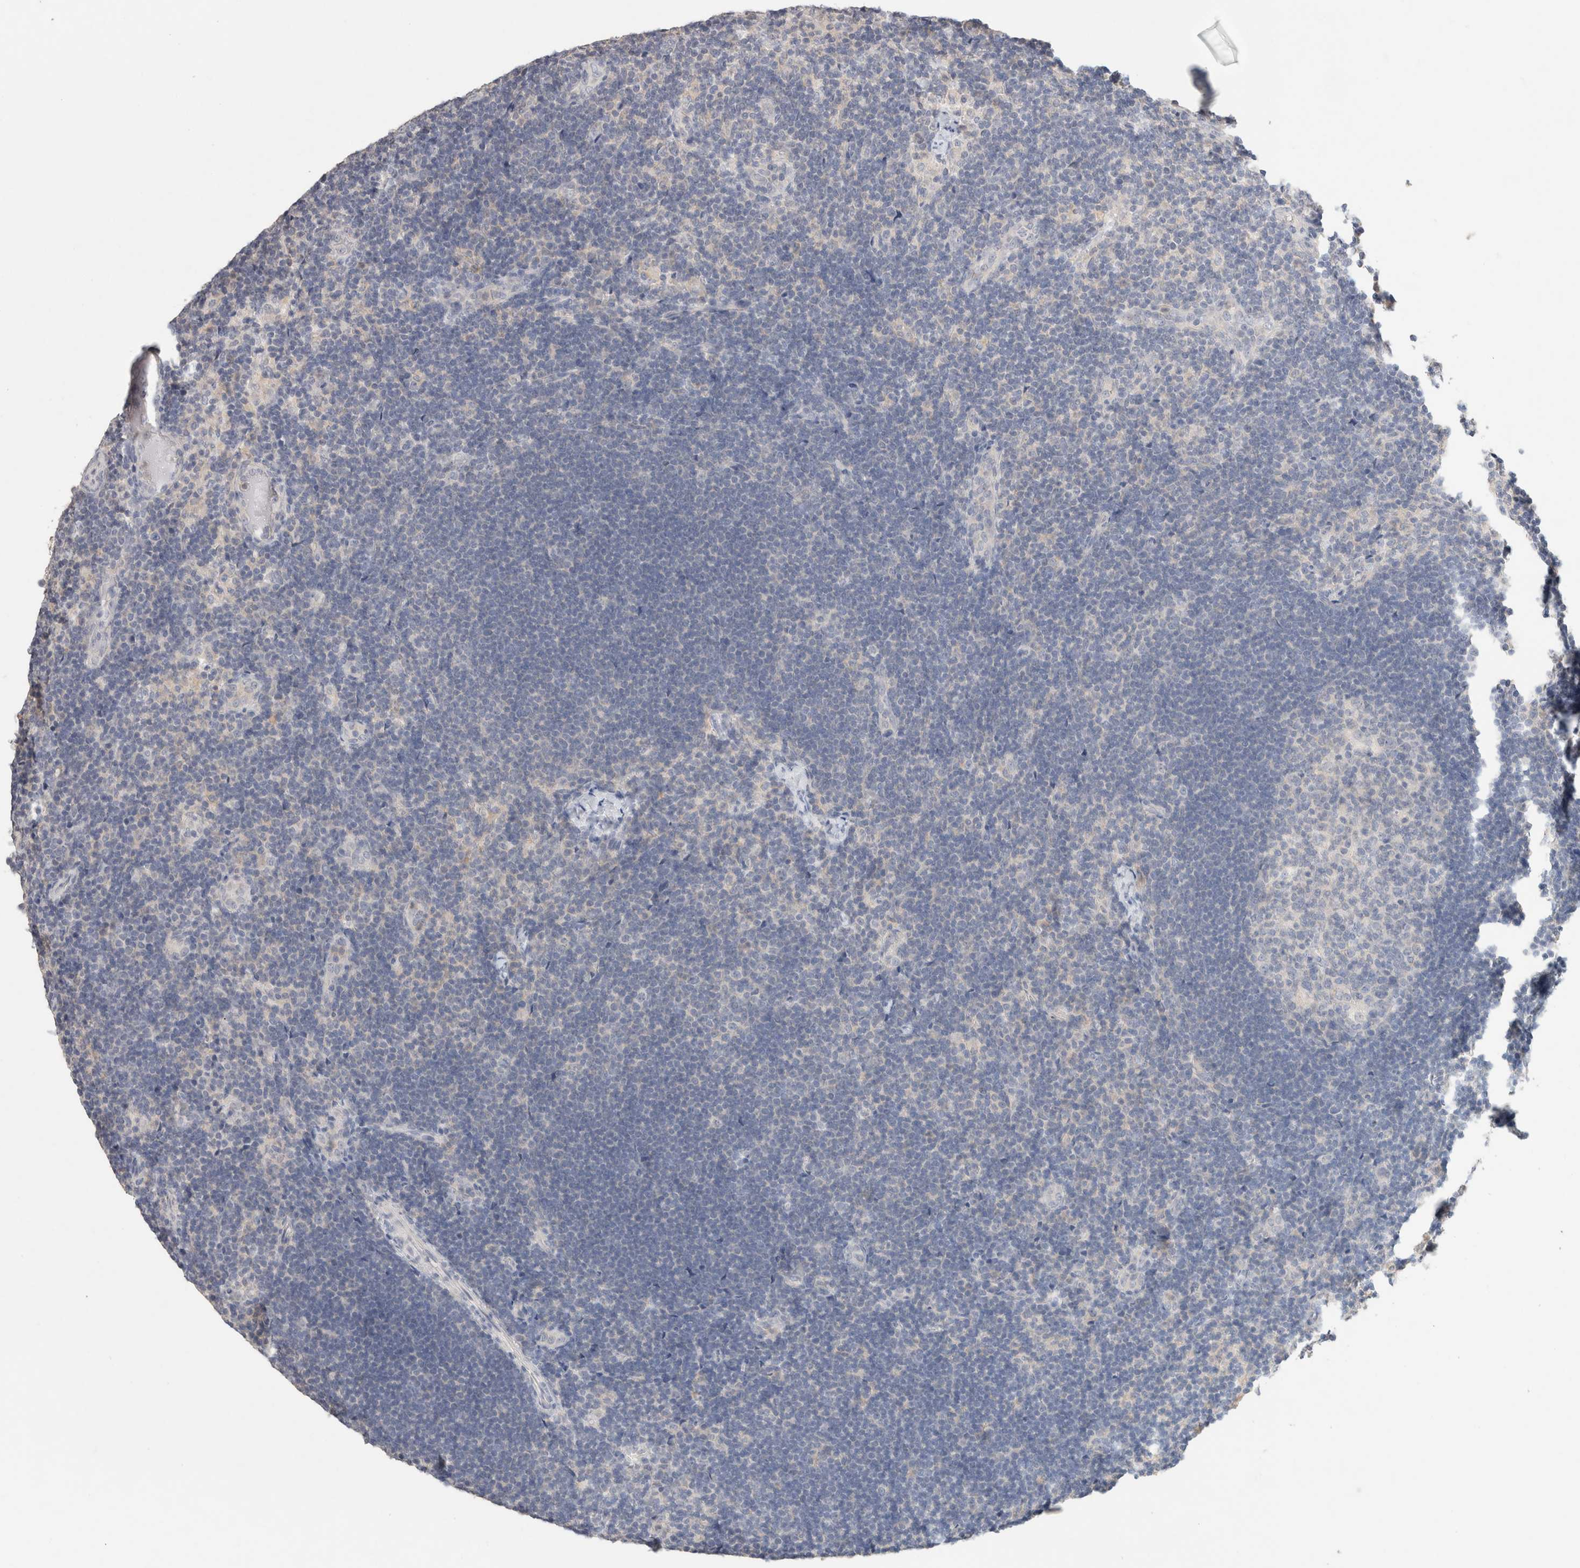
{"staining": {"intensity": "negative", "quantity": "none", "location": "none"}, "tissue": "lymph node", "cell_type": "Germinal center cells", "image_type": "normal", "snomed": [{"axis": "morphology", "description": "Normal tissue, NOS"}, {"axis": "topography", "description": "Lymph node"}], "caption": "Immunohistochemistry (IHC) of benign lymph node demonstrates no staining in germinal center cells. (DAB IHC visualized using brightfield microscopy, high magnification).", "gene": "MPP2", "patient": {"sex": "female", "age": 22}}